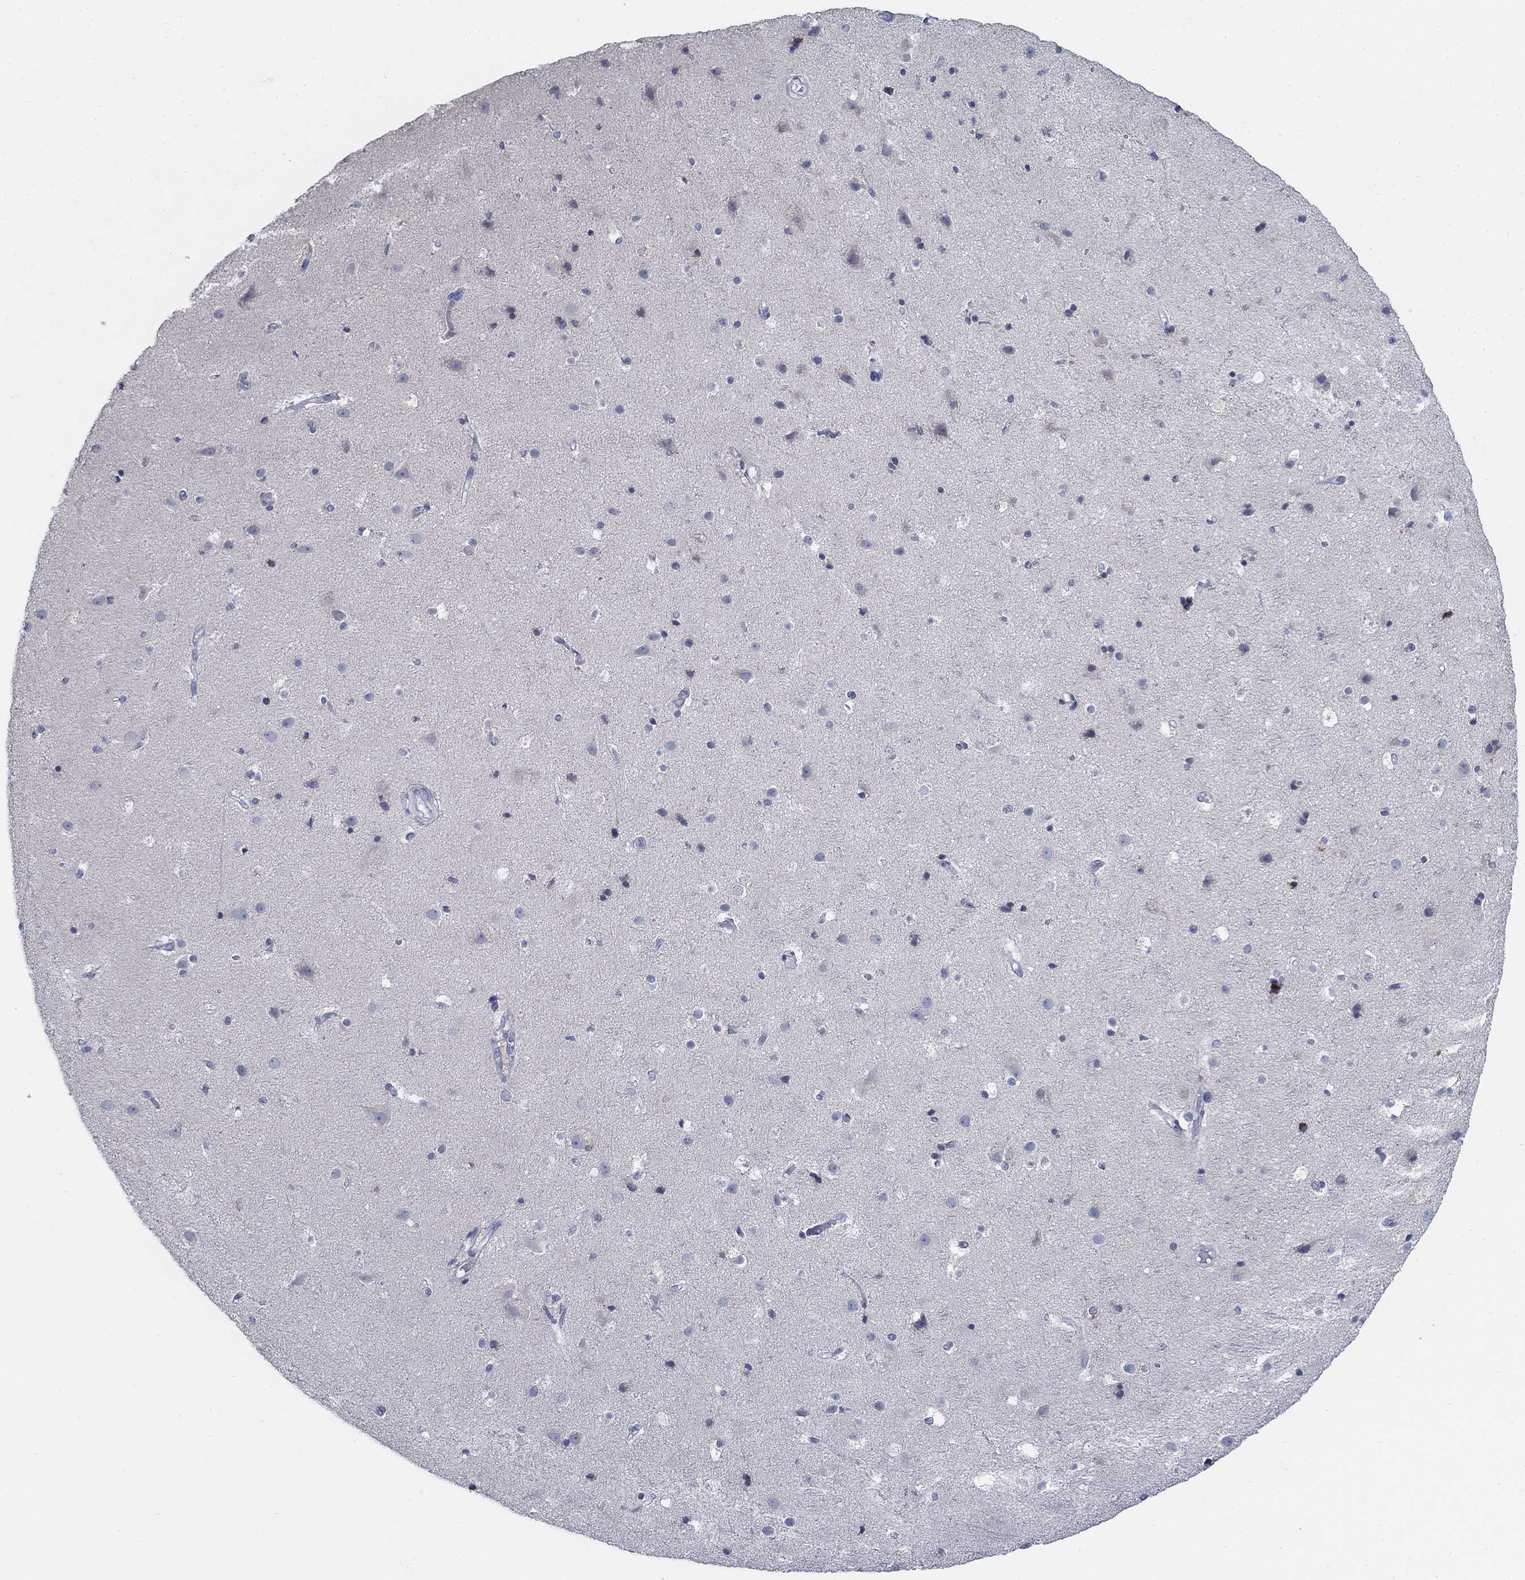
{"staining": {"intensity": "negative", "quantity": "none", "location": "none"}, "tissue": "cerebral cortex", "cell_type": "Endothelial cells", "image_type": "normal", "snomed": [{"axis": "morphology", "description": "Normal tissue, NOS"}, {"axis": "topography", "description": "Cerebral cortex"}], "caption": "Human cerebral cortex stained for a protein using immunohistochemistry demonstrates no staining in endothelial cells.", "gene": "SCCPDH", "patient": {"sex": "female", "age": 52}}